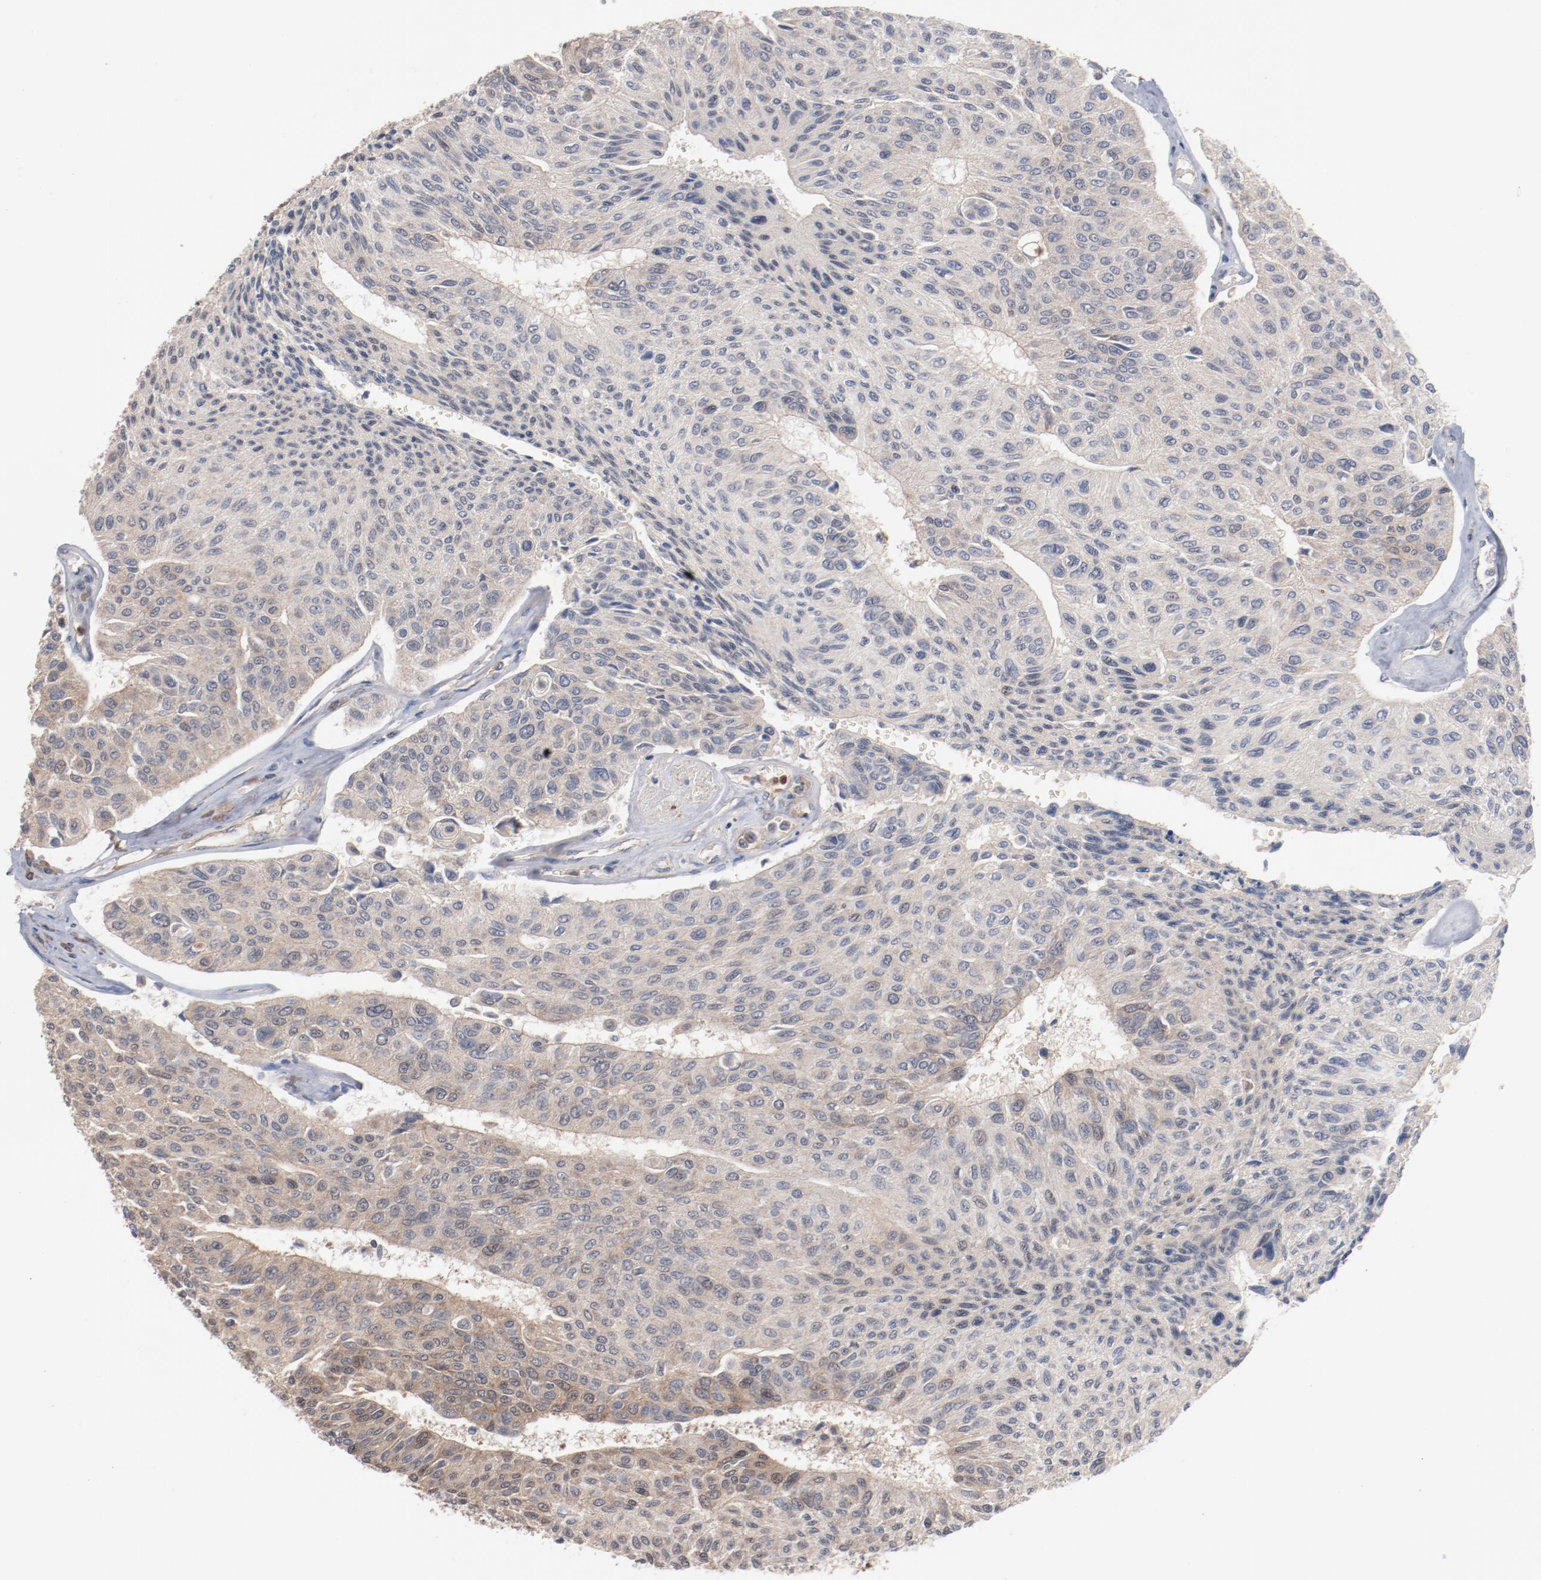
{"staining": {"intensity": "weak", "quantity": ">75%", "location": "cytoplasmic/membranous"}, "tissue": "urothelial cancer", "cell_type": "Tumor cells", "image_type": "cancer", "snomed": [{"axis": "morphology", "description": "Urothelial carcinoma, High grade"}, {"axis": "topography", "description": "Urinary bladder"}], "caption": "Brown immunohistochemical staining in urothelial carcinoma (high-grade) reveals weak cytoplasmic/membranous positivity in about >75% of tumor cells. (DAB (3,3'-diaminobenzidine) IHC, brown staining for protein, blue staining for nuclei).", "gene": "RNASE11", "patient": {"sex": "male", "age": 66}}